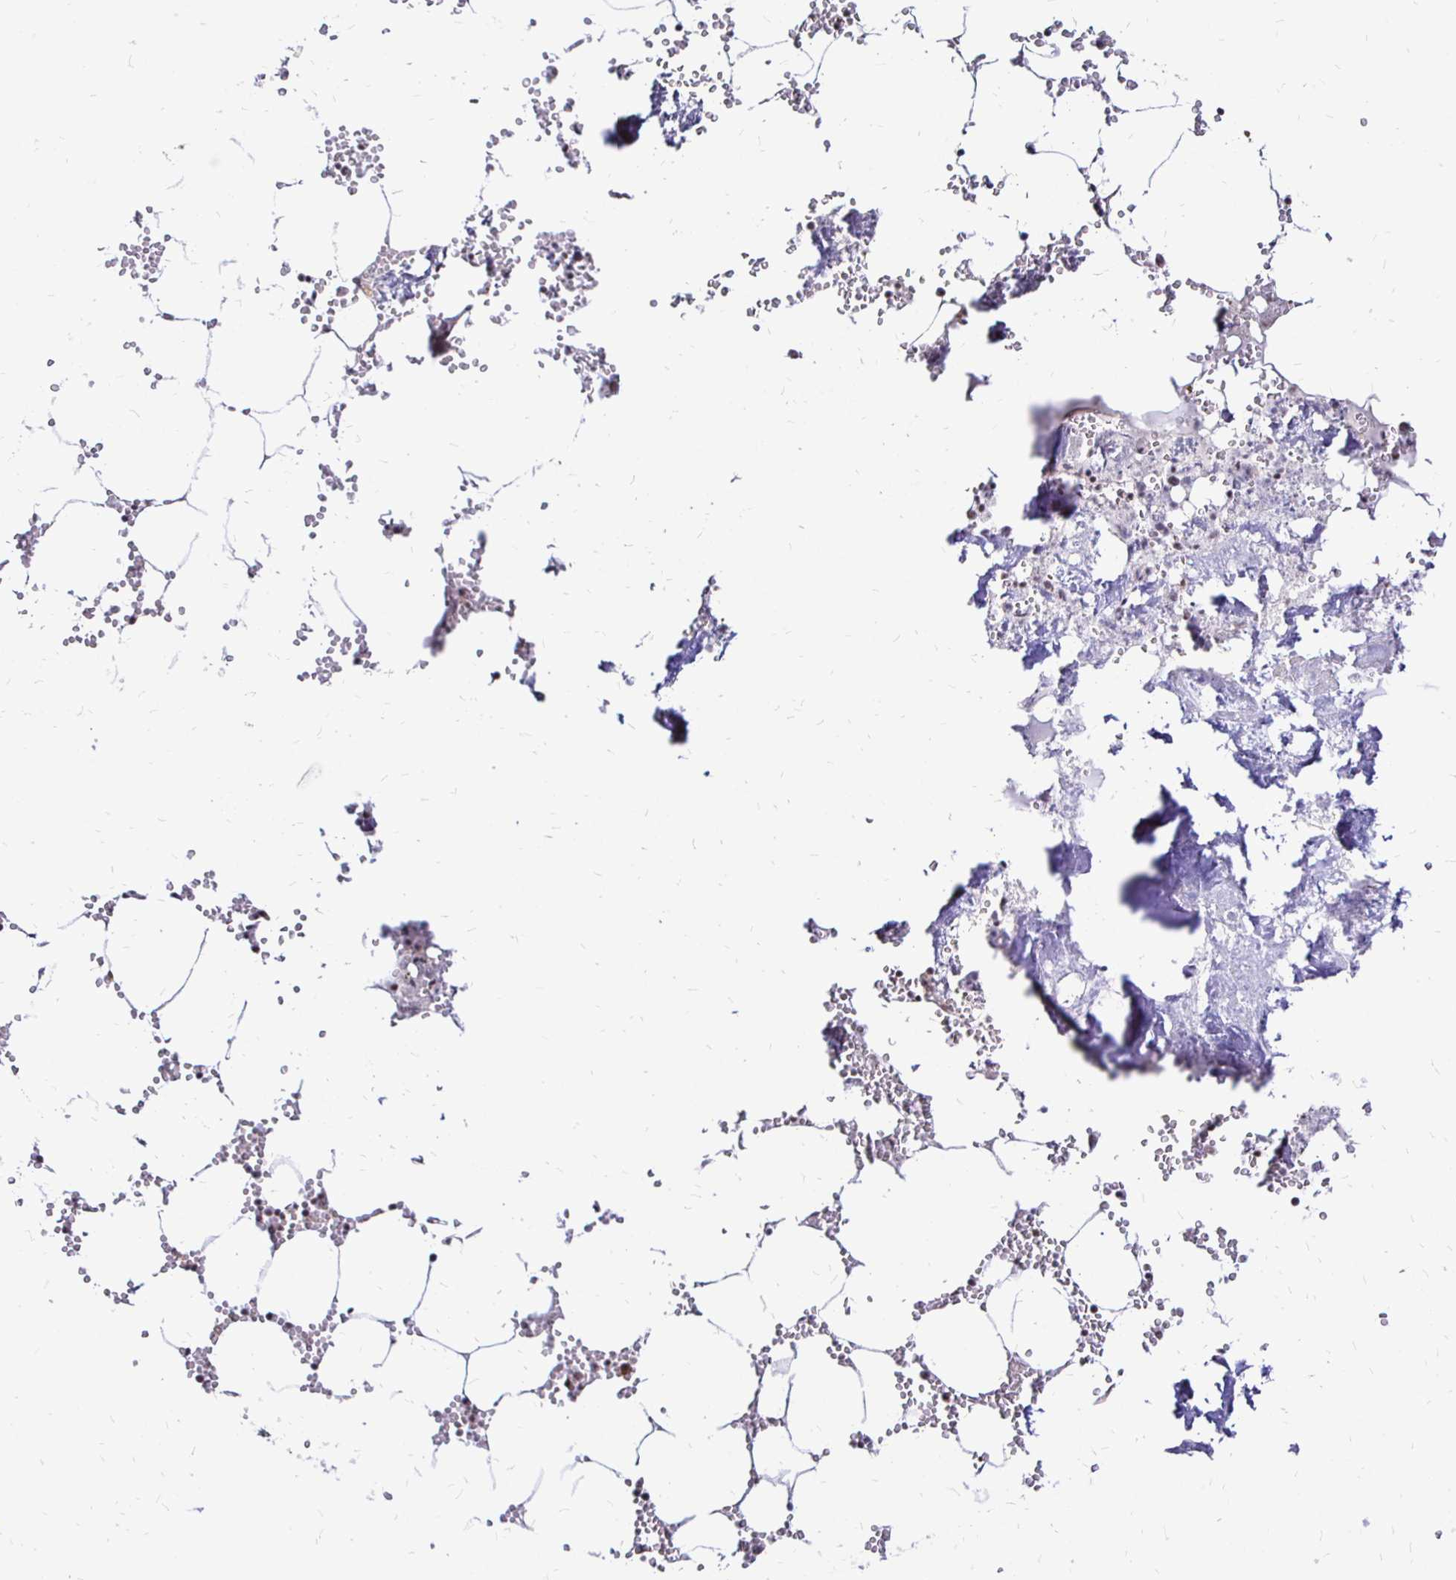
{"staining": {"intensity": "moderate", "quantity": "25%-75%", "location": "nuclear"}, "tissue": "bone marrow", "cell_type": "Hematopoietic cells", "image_type": "normal", "snomed": [{"axis": "morphology", "description": "Normal tissue, NOS"}, {"axis": "topography", "description": "Bone marrow"}], "caption": "This is an image of IHC staining of benign bone marrow, which shows moderate positivity in the nuclear of hematopoietic cells.", "gene": "SIN3A", "patient": {"sex": "male", "age": 54}}